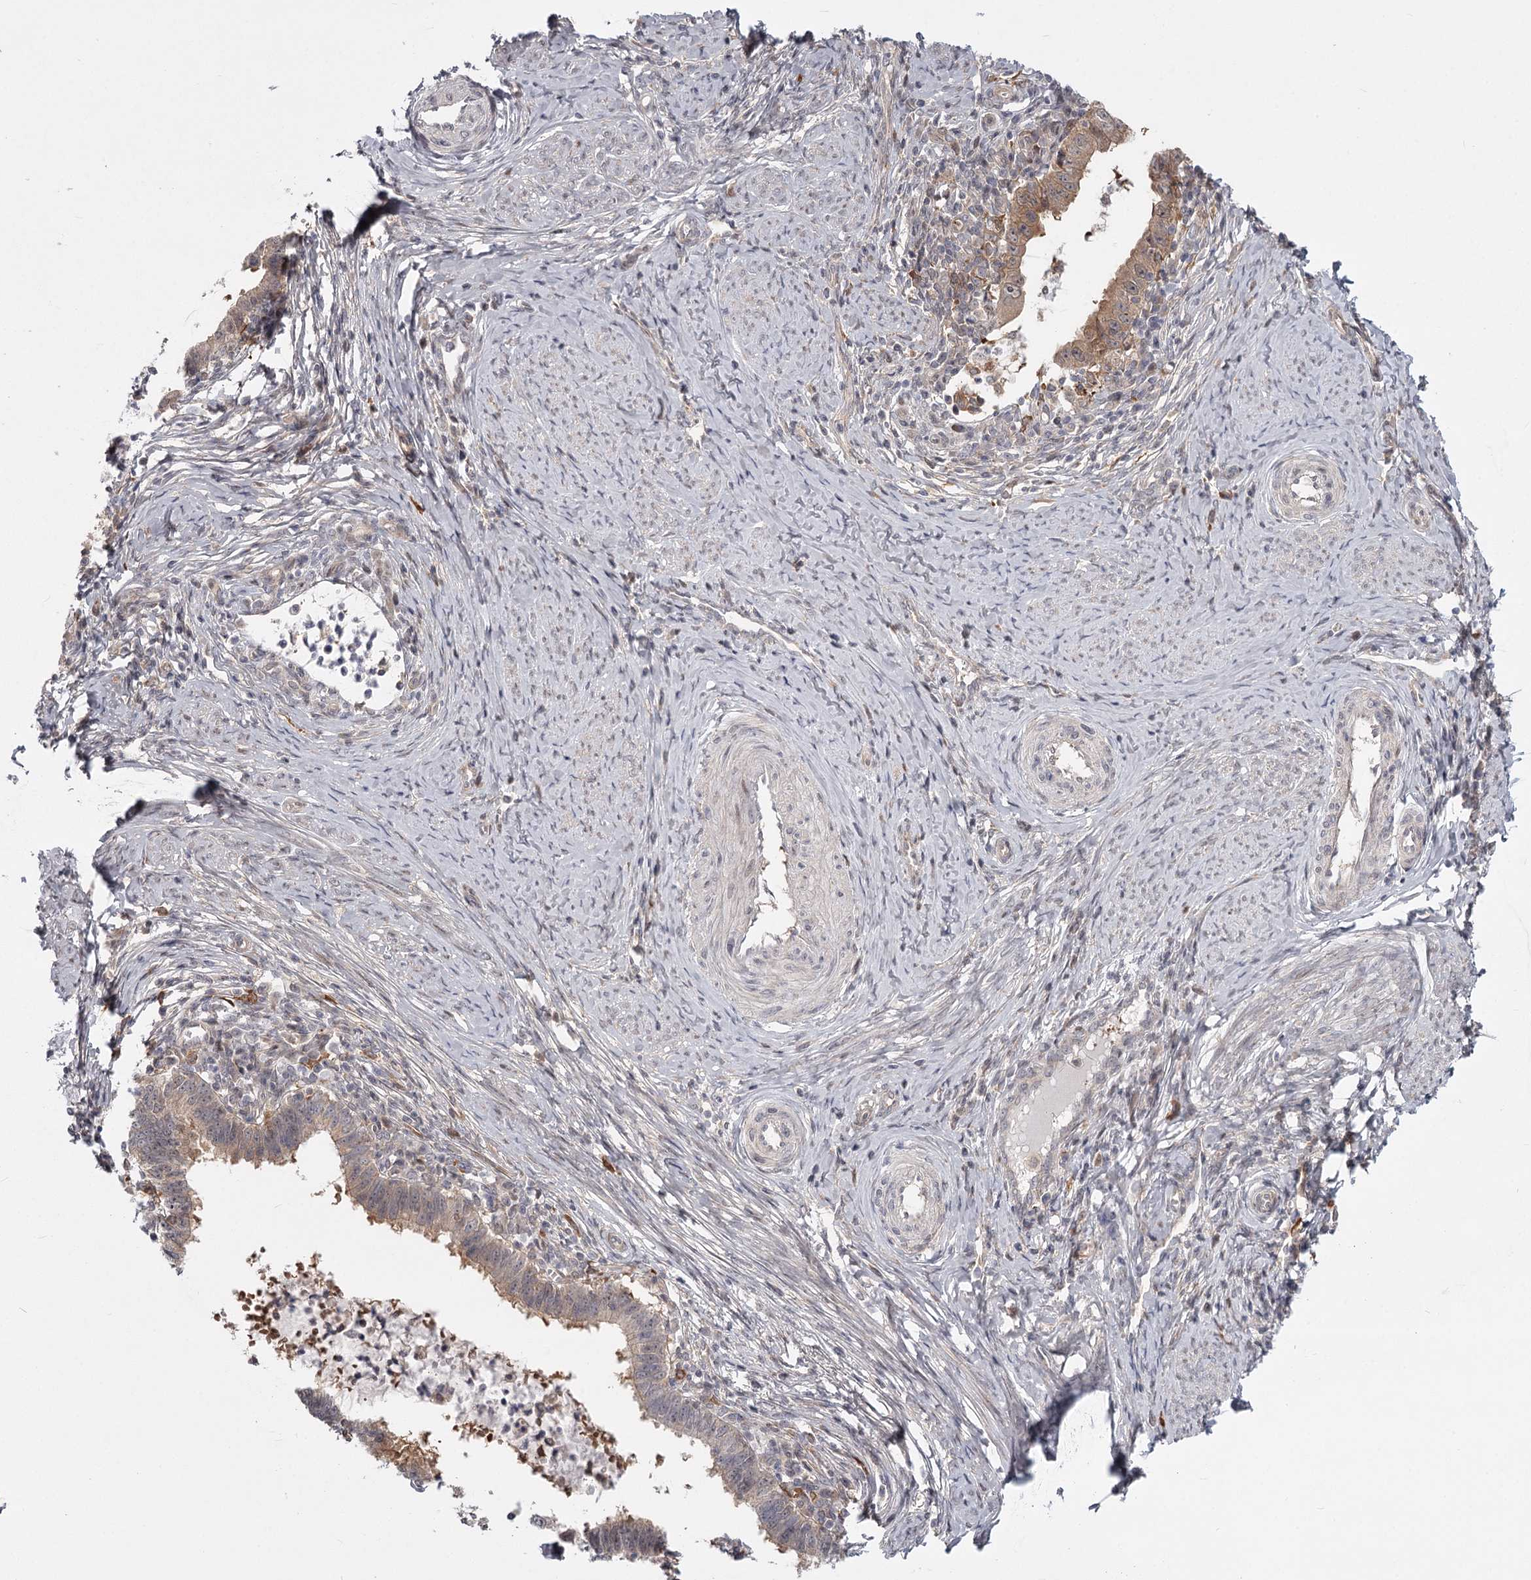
{"staining": {"intensity": "moderate", "quantity": "25%-75%", "location": "cytoplasmic/membranous"}, "tissue": "cervical cancer", "cell_type": "Tumor cells", "image_type": "cancer", "snomed": [{"axis": "morphology", "description": "Adenocarcinoma, NOS"}, {"axis": "topography", "description": "Cervix"}], "caption": "Protein analysis of cervical adenocarcinoma tissue shows moderate cytoplasmic/membranous expression in approximately 25%-75% of tumor cells.", "gene": "CCNG2", "patient": {"sex": "female", "age": 36}}